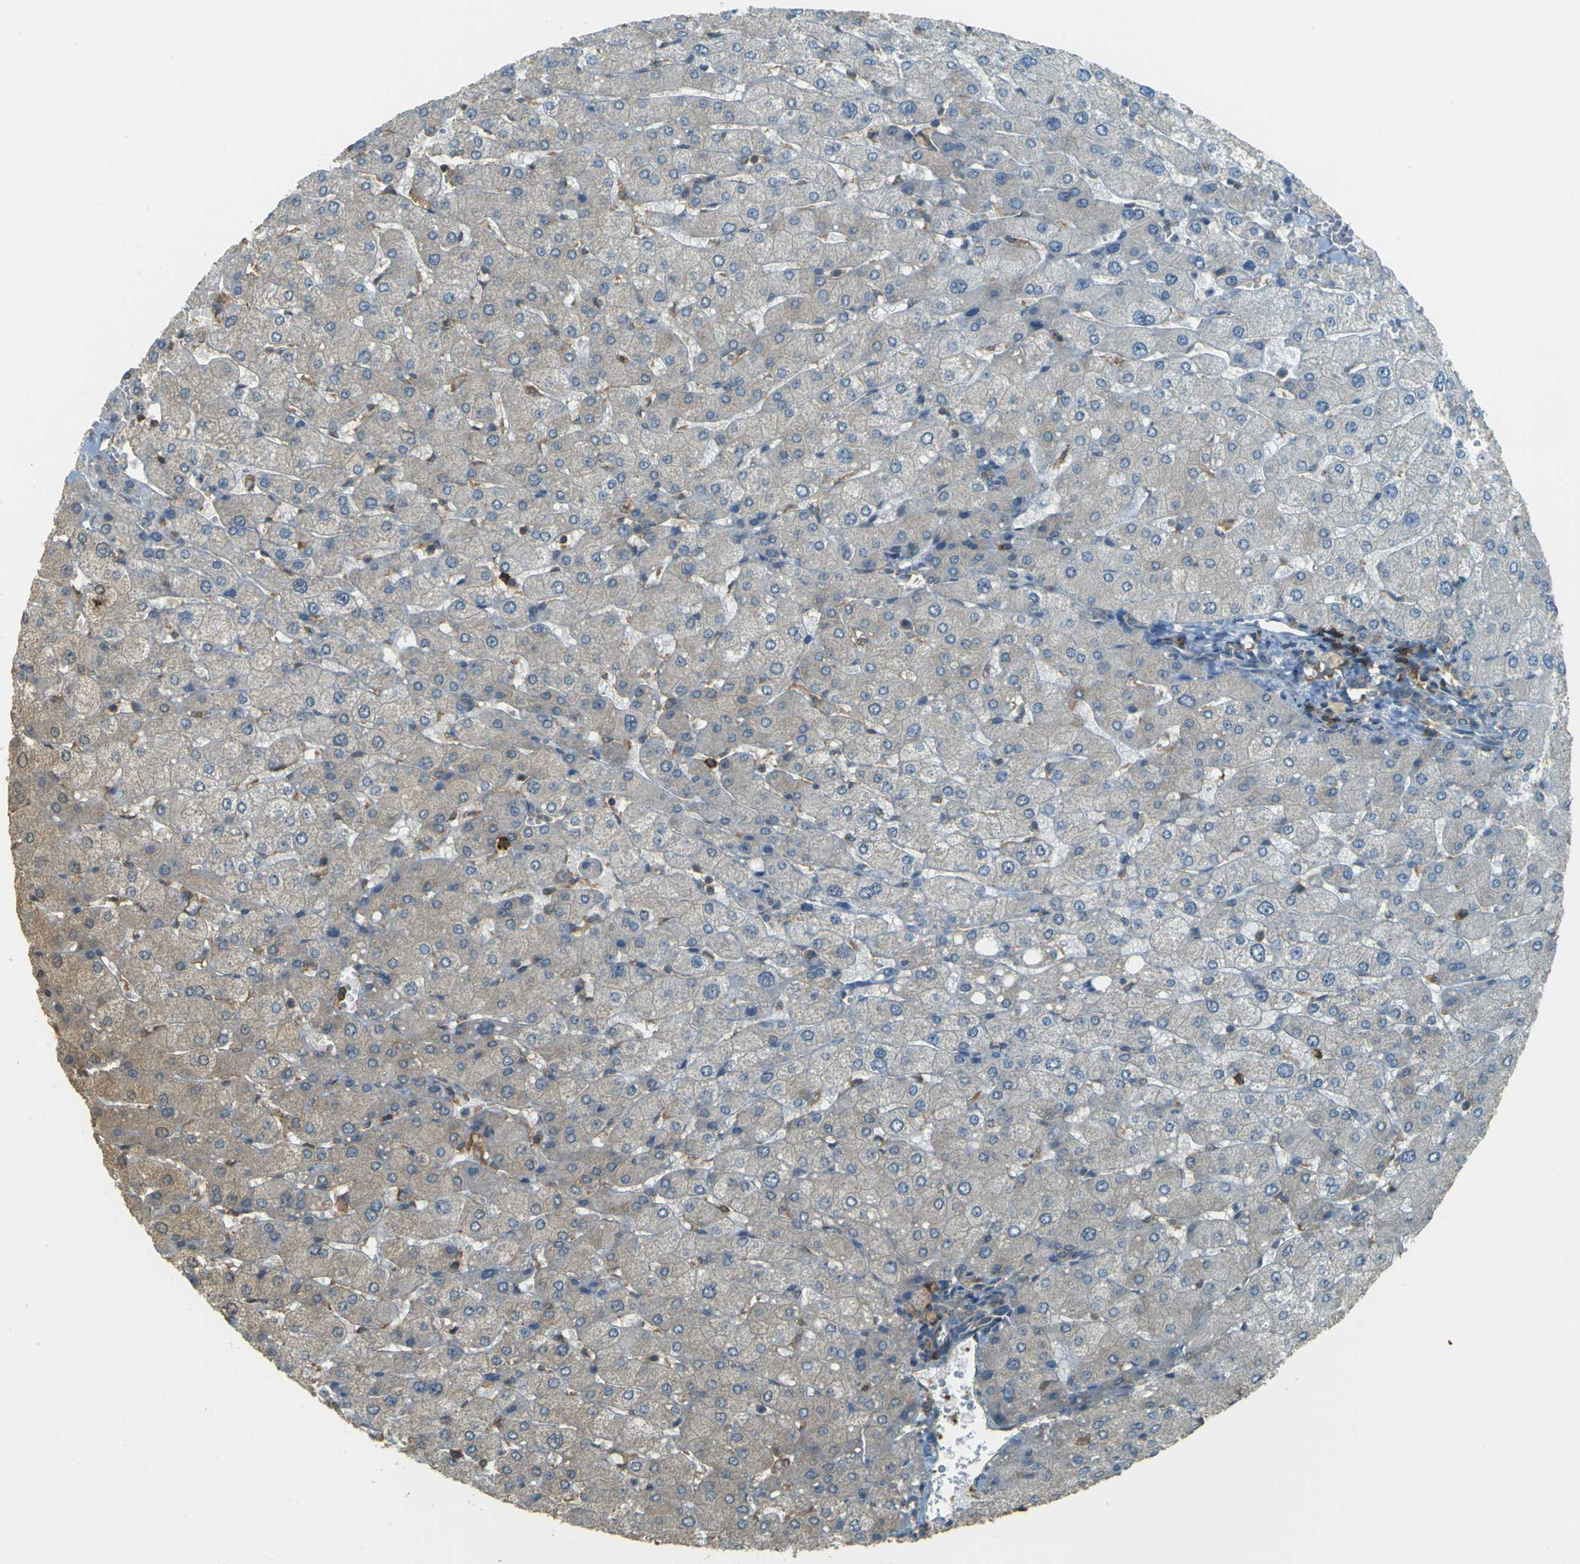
{"staining": {"intensity": "weak", "quantity": "25%-75%", "location": "cytoplasmic/membranous"}, "tissue": "liver", "cell_type": "Cholangiocytes", "image_type": "normal", "snomed": [{"axis": "morphology", "description": "Normal tissue, NOS"}, {"axis": "topography", "description": "Liver"}], "caption": "Normal liver reveals weak cytoplasmic/membranous staining in approximately 25%-75% of cholangiocytes, visualized by immunohistochemistry.", "gene": "GOLGA1", "patient": {"sex": "male", "age": 55}}